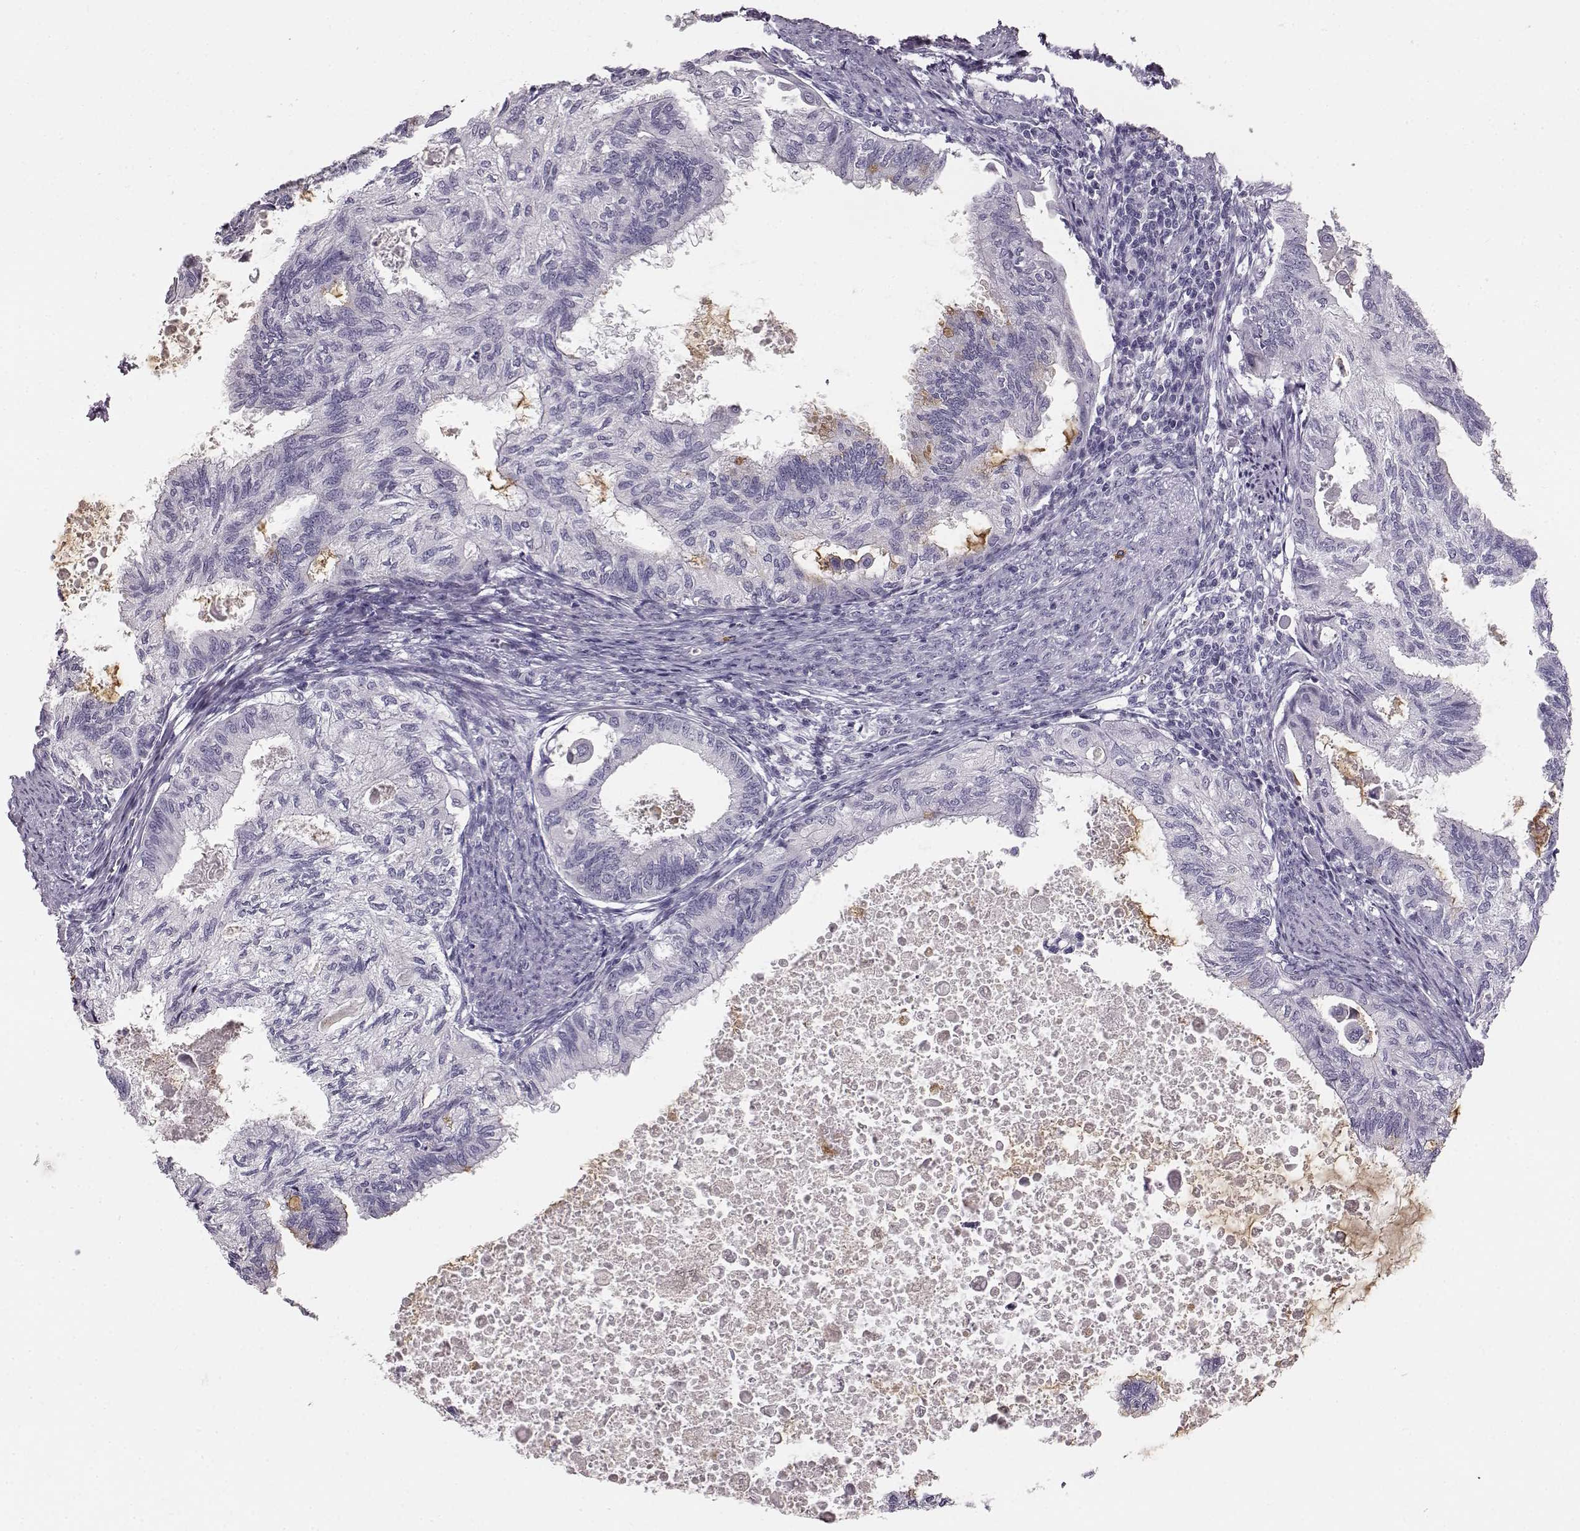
{"staining": {"intensity": "negative", "quantity": "none", "location": "none"}, "tissue": "endometrial cancer", "cell_type": "Tumor cells", "image_type": "cancer", "snomed": [{"axis": "morphology", "description": "Adenocarcinoma, NOS"}, {"axis": "topography", "description": "Endometrium"}], "caption": "An image of endometrial adenocarcinoma stained for a protein exhibits no brown staining in tumor cells.", "gene": "NPTXR", "patient": {"sex": "female", "age": 86}}